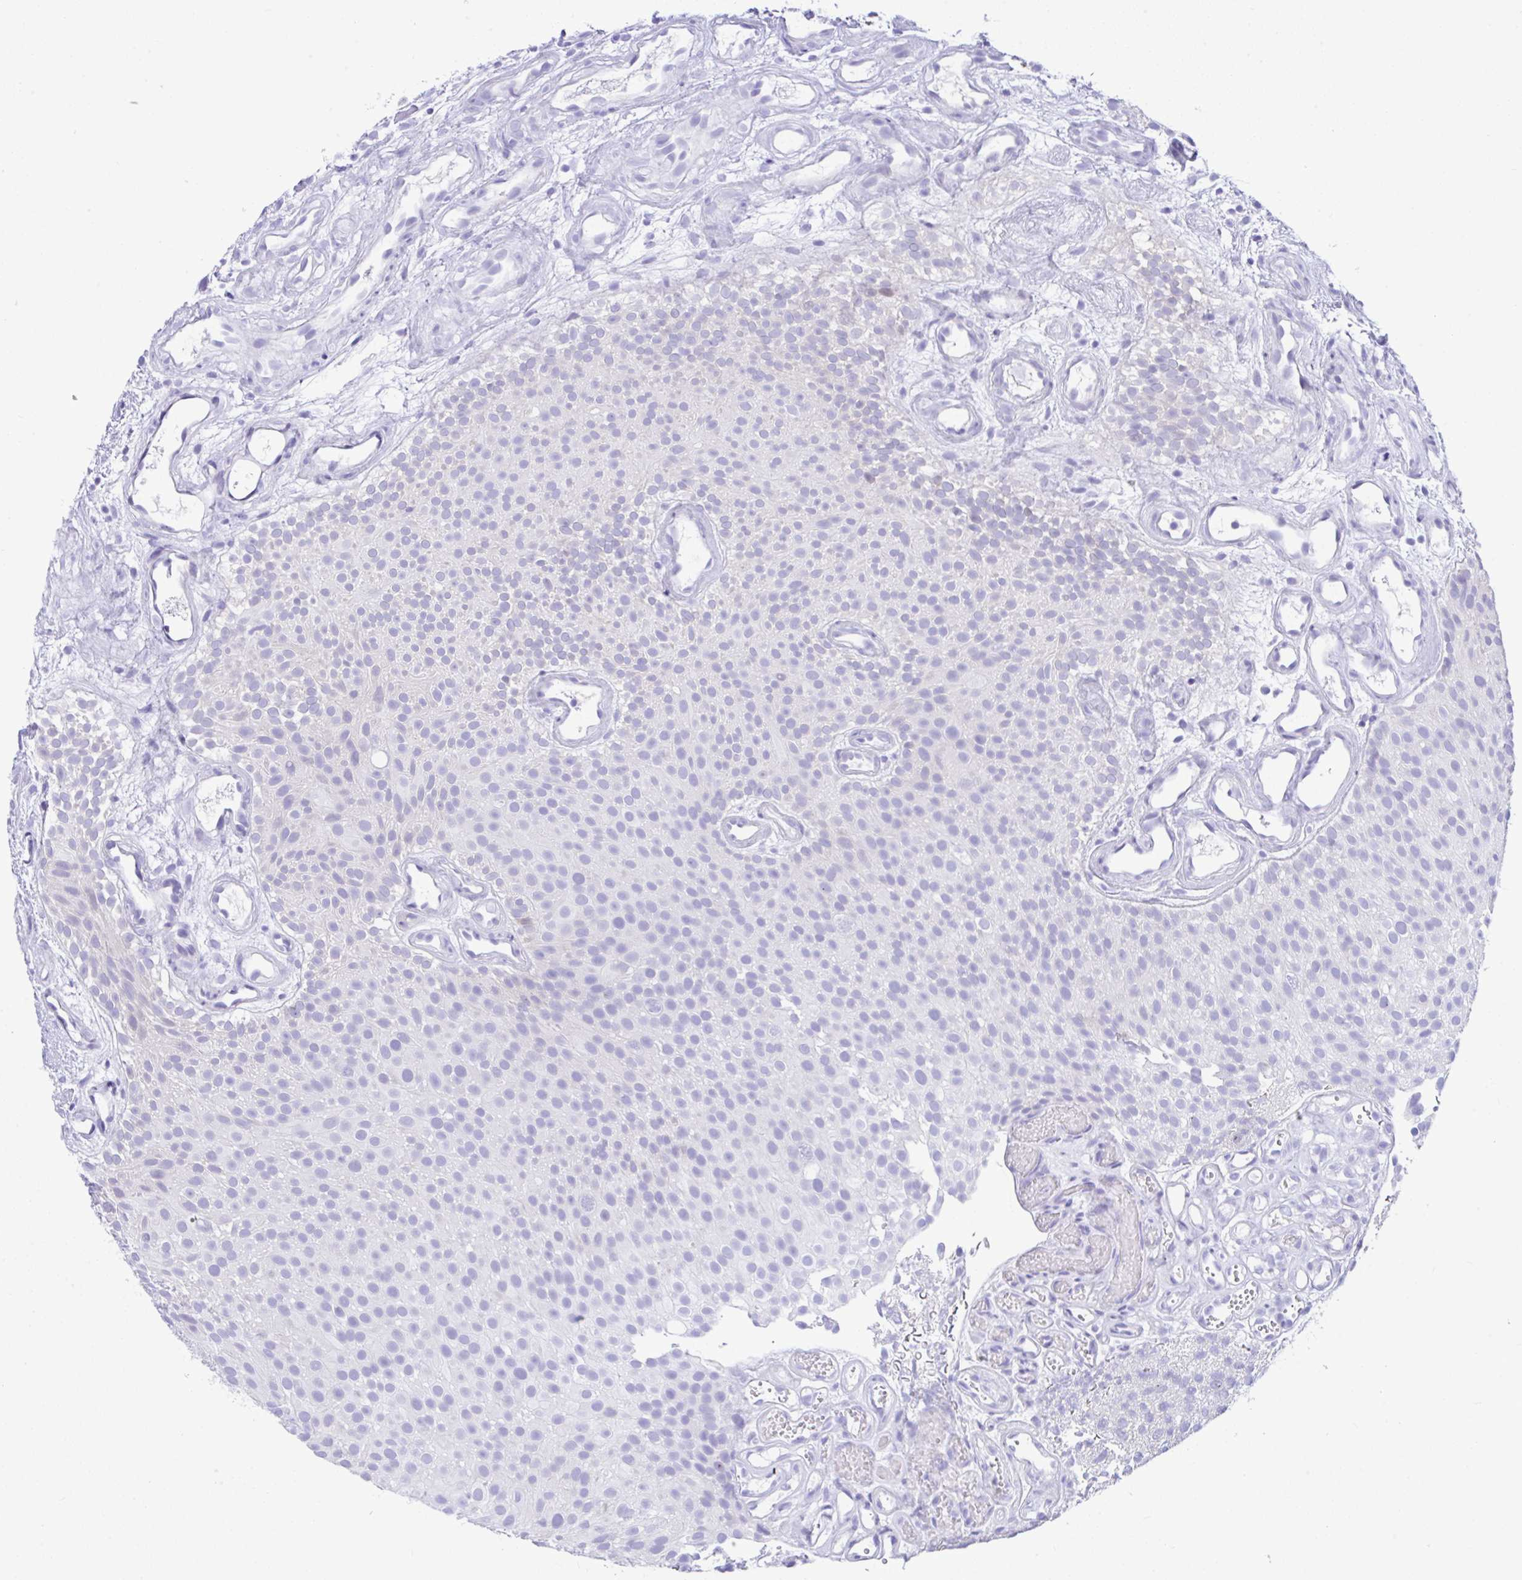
{"staining": {"intensity": "negative", "quantity": "none", "location": "none"}, "tissue": "urothelial cancer", "cell_type": "Tumor cells", "image_type": "cancer", "snomed": [{"axis": "morphology", "description": "Urothelial carcinoma, Low grade"}, {"axis": "topography", "description": "Urinary bladder"}], "caption": "High magnification brightfield microscopy of urothelial cancer stained with DAB (brown) and counterstained with hematoxylin (blue): tumor cells show no significant expression.", "gene": "ZNF485", "patient": {"sex": "male", "age": 78}}